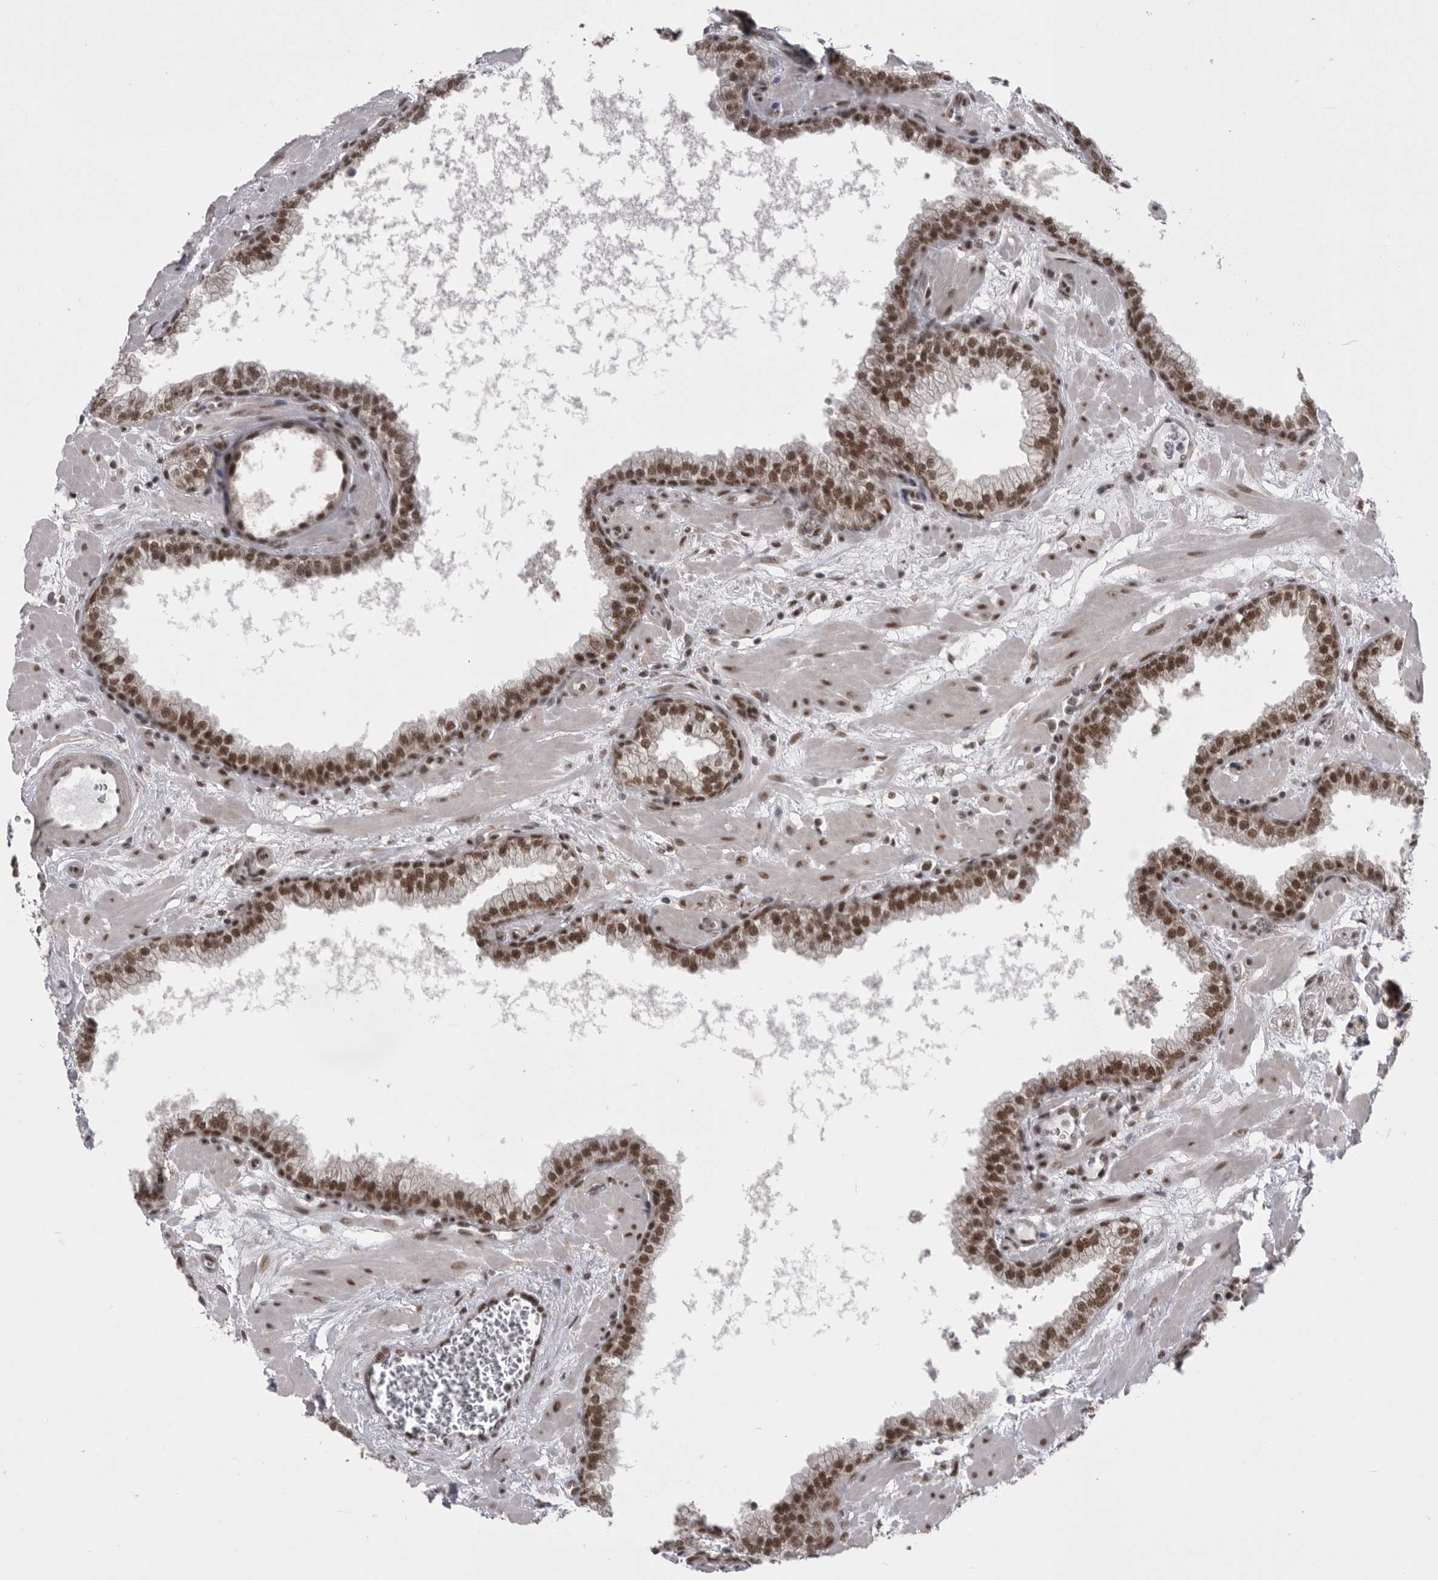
{"staining": {"intensity": "strong", "quantity": ">75%", "location": "nuclear"}, "tissue": "prostate", "cell_type": "Glandular cells", "image_type": "normal", "snomed": [{"axis": "morphology", "description": "Normal tissue, NOS"}, {"axis": "morphology", "description": "Urothelial carcinoma, Low grade"}, {"axis": "topography", "description": "Urinary bladder"}, {"axis": "topography", "description": "Prostate"}], "caption": "Glandular cells exhibit strong nuclear positivity in approximately >75% of cells in normal prostate. (Stains: DAB (3,3'-diaminobenzidine) in brown, nuclei in blue, Microscopy: brightfield microscopy at high magnification).", "gene": "MEPCE", "patient": {"sex": "male", "age": 60}}